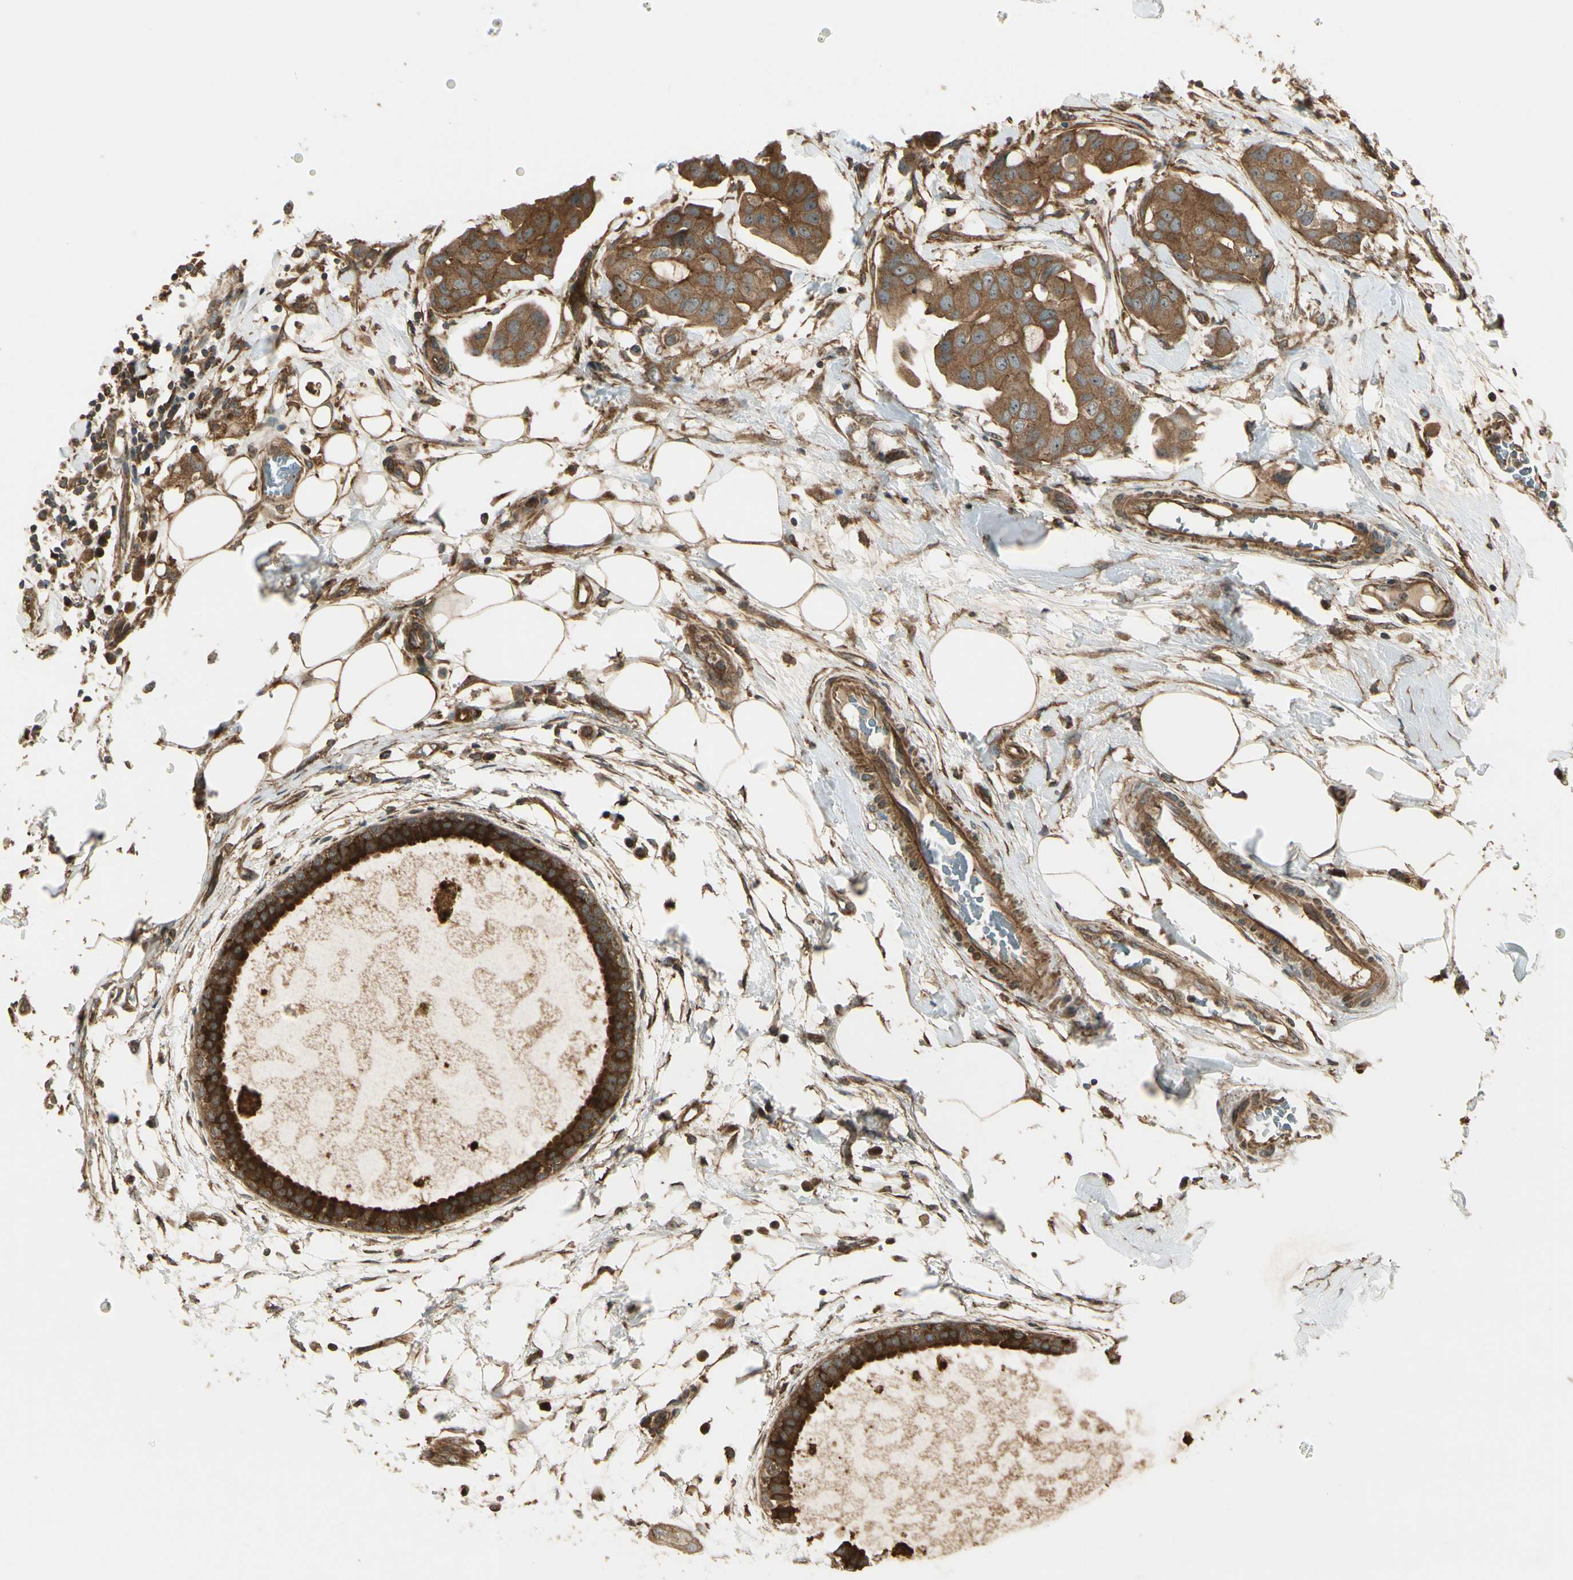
{"staining": {"intensity": "strong", "quantity": ">75%", "location": "cytoplasmic/membranous"}, "tissue": "breast cancer", "cell_type": "Tumor cells", "image_type": "cancer", "snomed": [{"axis": "morphology", "description": "Duct carcinoma"}, {"axis": "topography", "description": "Breast"}], "caption": "Immunohistochemistry (IHC) of human breast cancer (infiltrating ductal carcinoma) exhibits high levels of strong cytoplasmic/membranous expression in approximately >75% of tumor cells. The staining was performed using DAB to visualize the protein expression in brown, while the nuclei were stained in blue with hematoxylin (Magnification: 20x).", "gene": "FKBP15", "patient": {"sex": "female", "age": 40}}